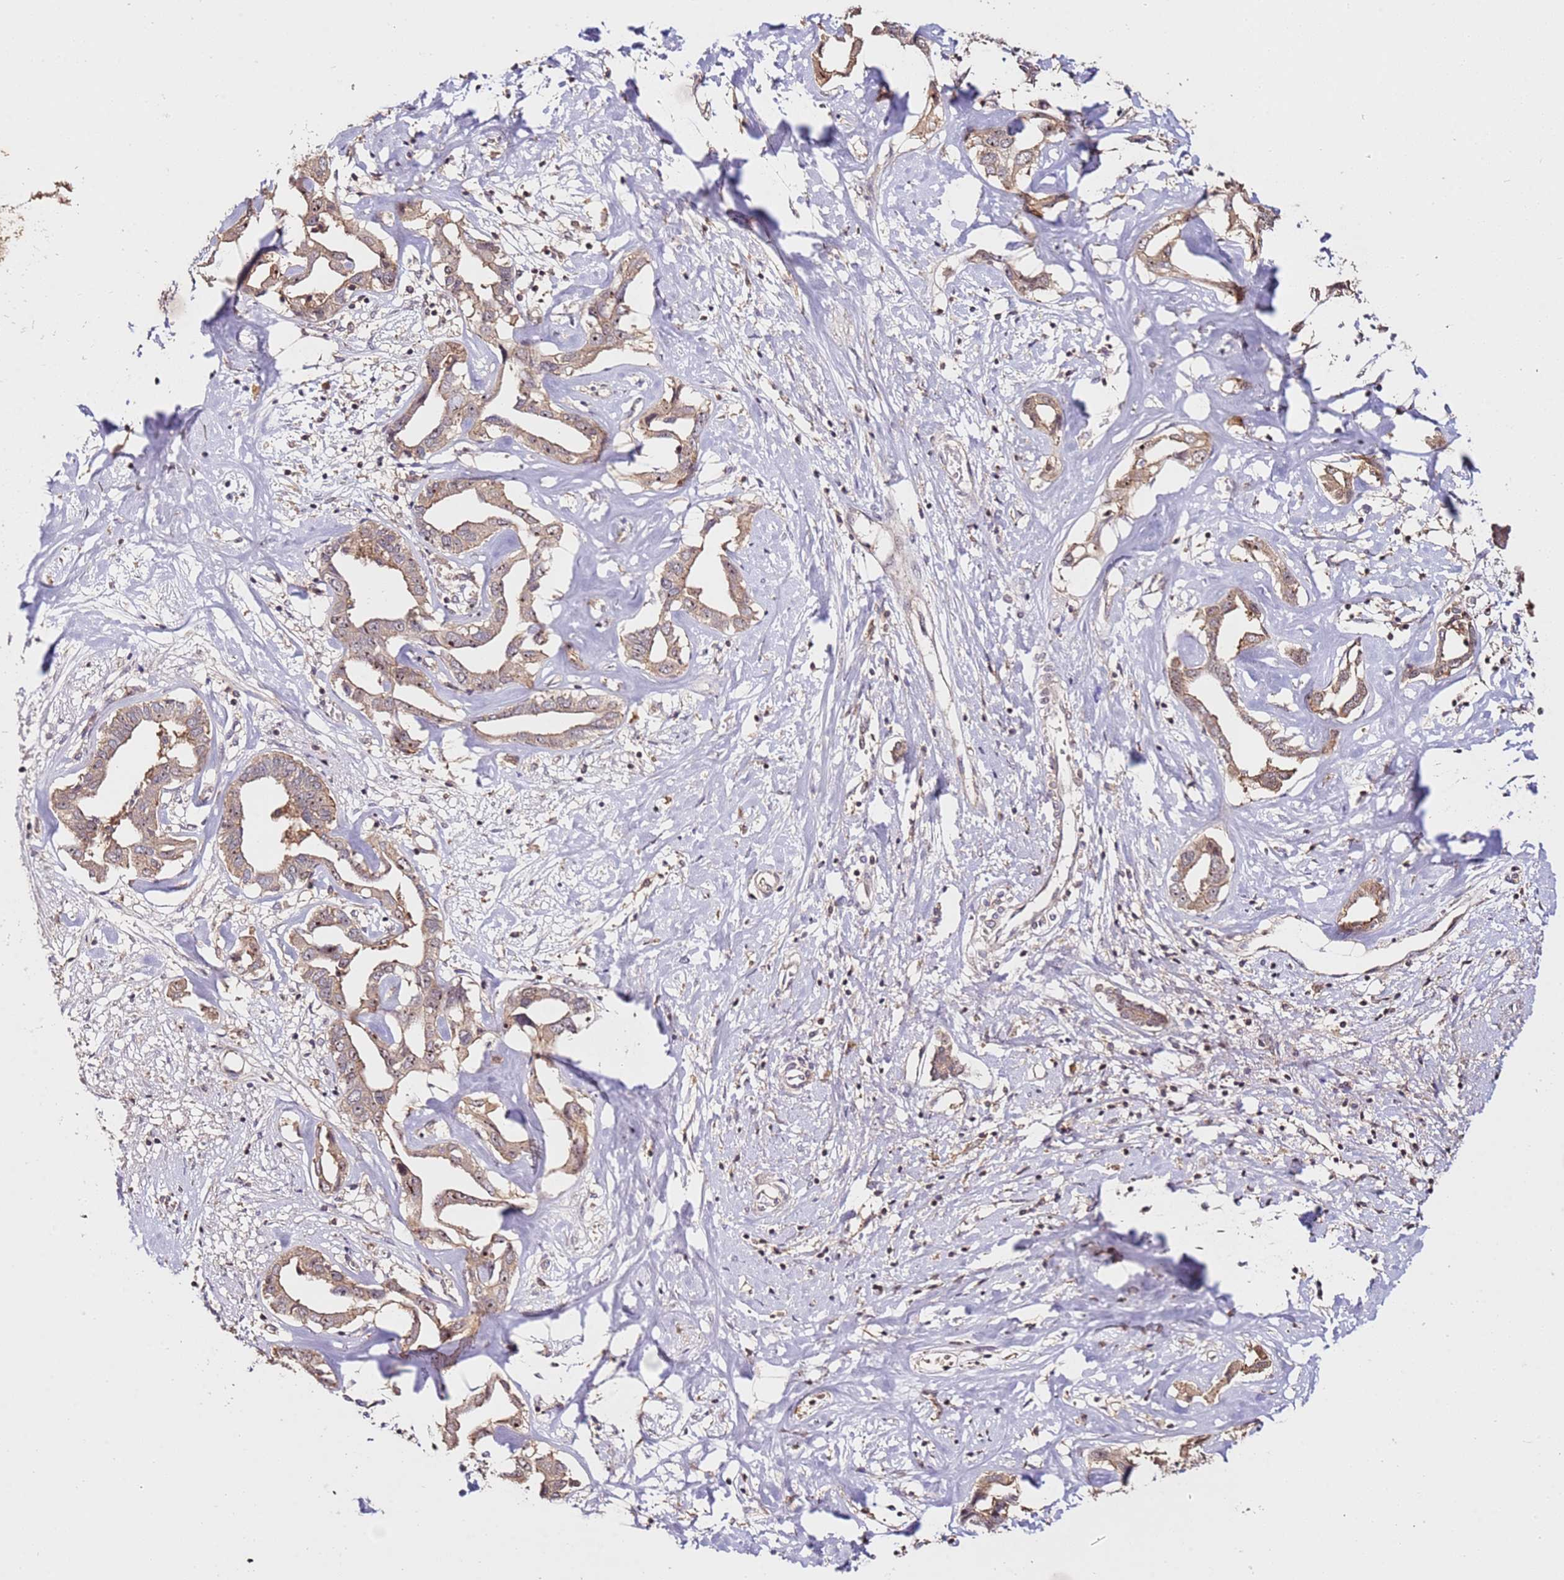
{"staining": {"intensity": "moderate", "quantity": "<25%", "location": "cytoplasmic/membranous,nuclear"}, "tissue": "liver cancer", "cell_type": "Tumor cells", "image_type": "cancer", "snomed": [{"axis": "morphology", "description": "Cholangiocarcinoma"}, {"axis": "topography", "description": "Liver"}], "caption": "Protein staining of liver cholangiocarcinoma tissue displays moderate cytoplasmic/membranous and nuclear staining in approximately <25% of tumor cells. (Brightfield microscopy of DAB IHC at high magnification).", "gene": "DDX27", "patient": {"sex": "male", "age": 59}}